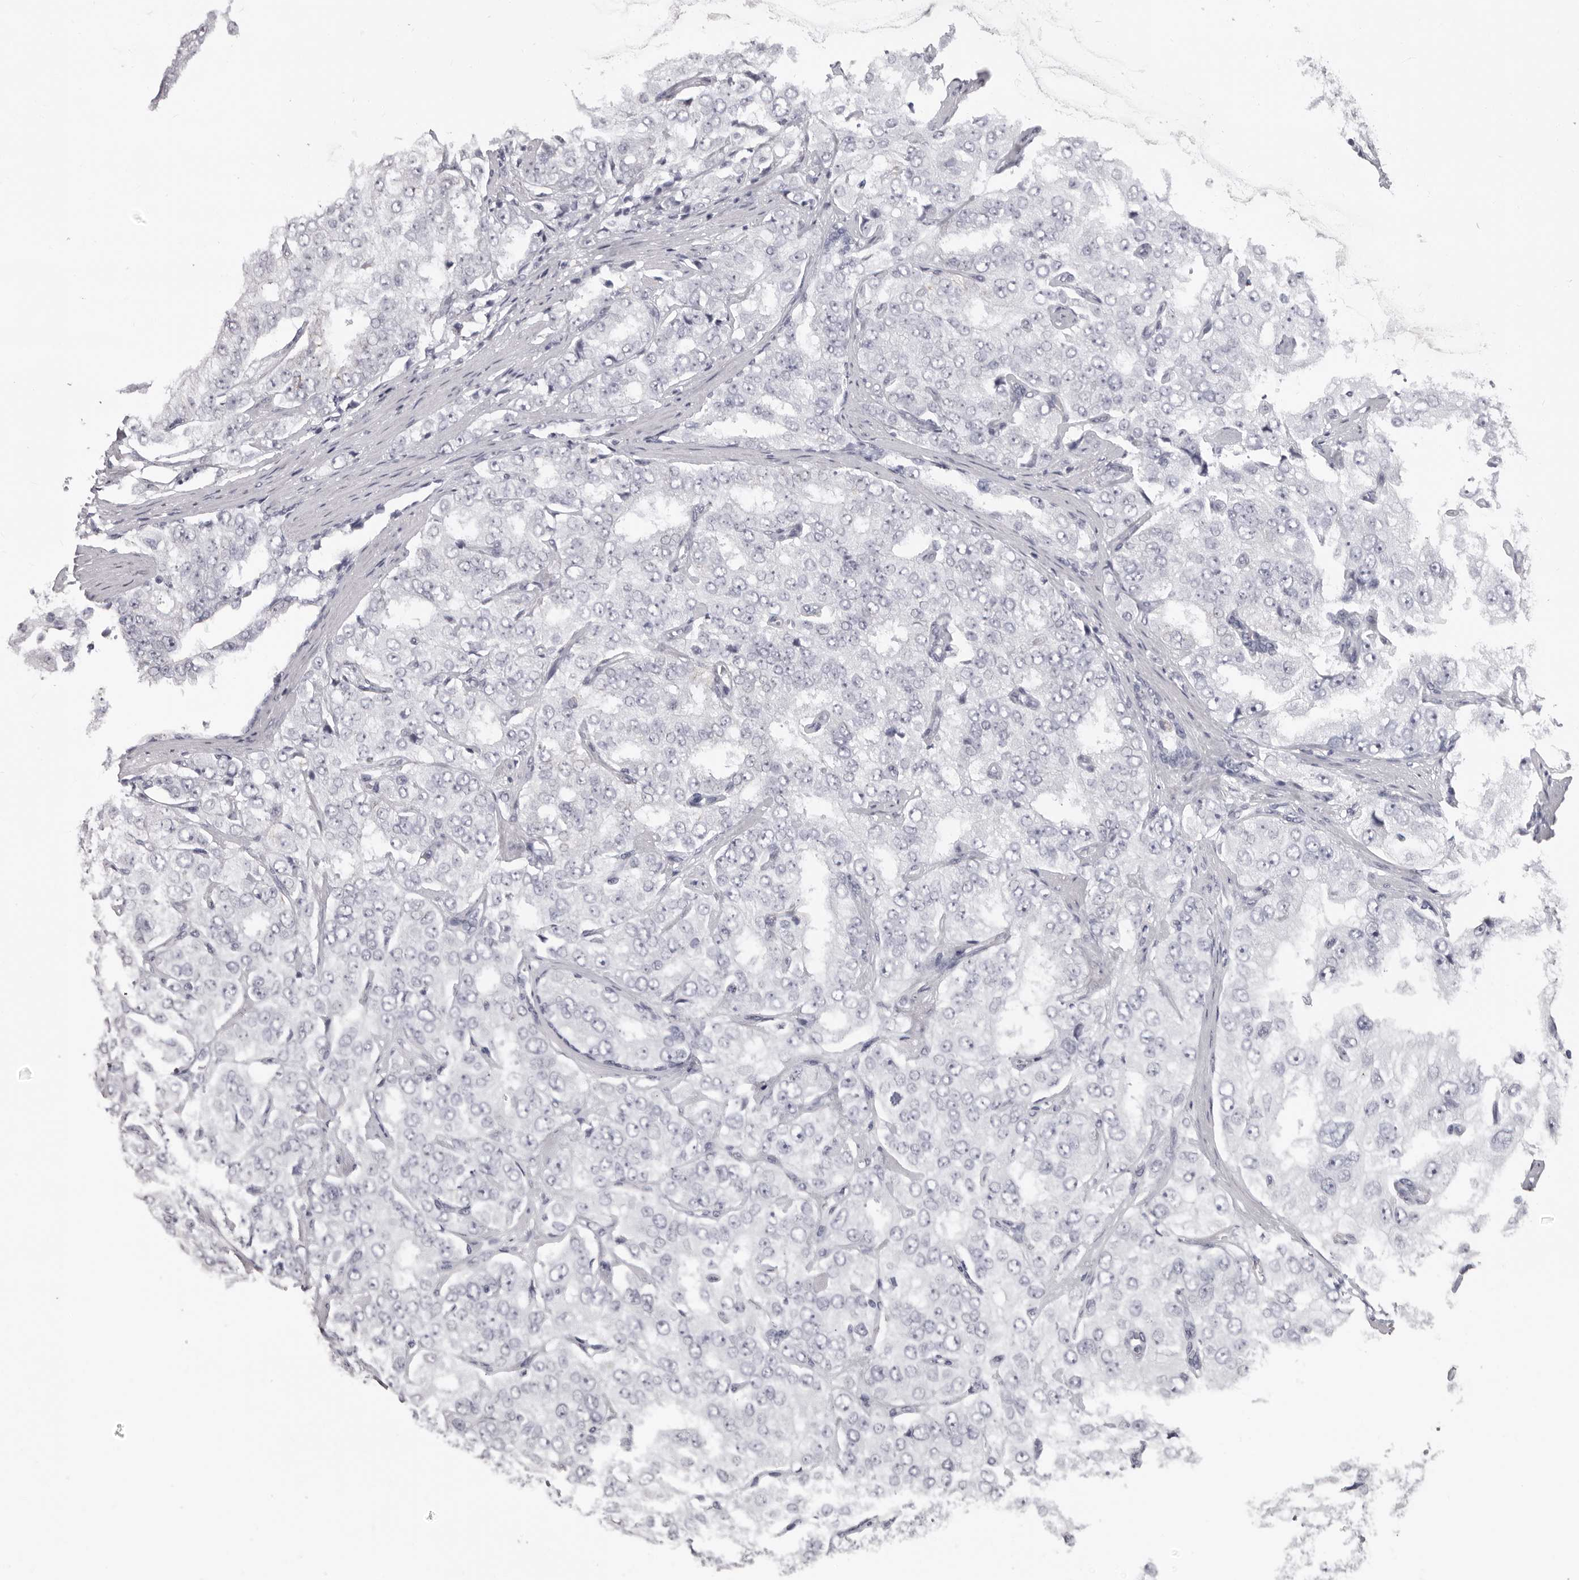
{"staining": {"intensity": "negative", "quantity": "none", "location": "none"}, "tissue": "prostate cancer", "cell_type": "Tumor cells", "image_type": "cancer", "snomed": [{"axis": "morphology", "description": "Adenocarcinoma, High grade"}, {"axis": "topography", "description": "Prostate"}], "caption": "The immunohistochemistry (IHC) micrograph has no significant staining in tumor cells of prostate cancer tissue.", "gene": "DNALI1", "patient": {"sex": "male", "age": 58}}